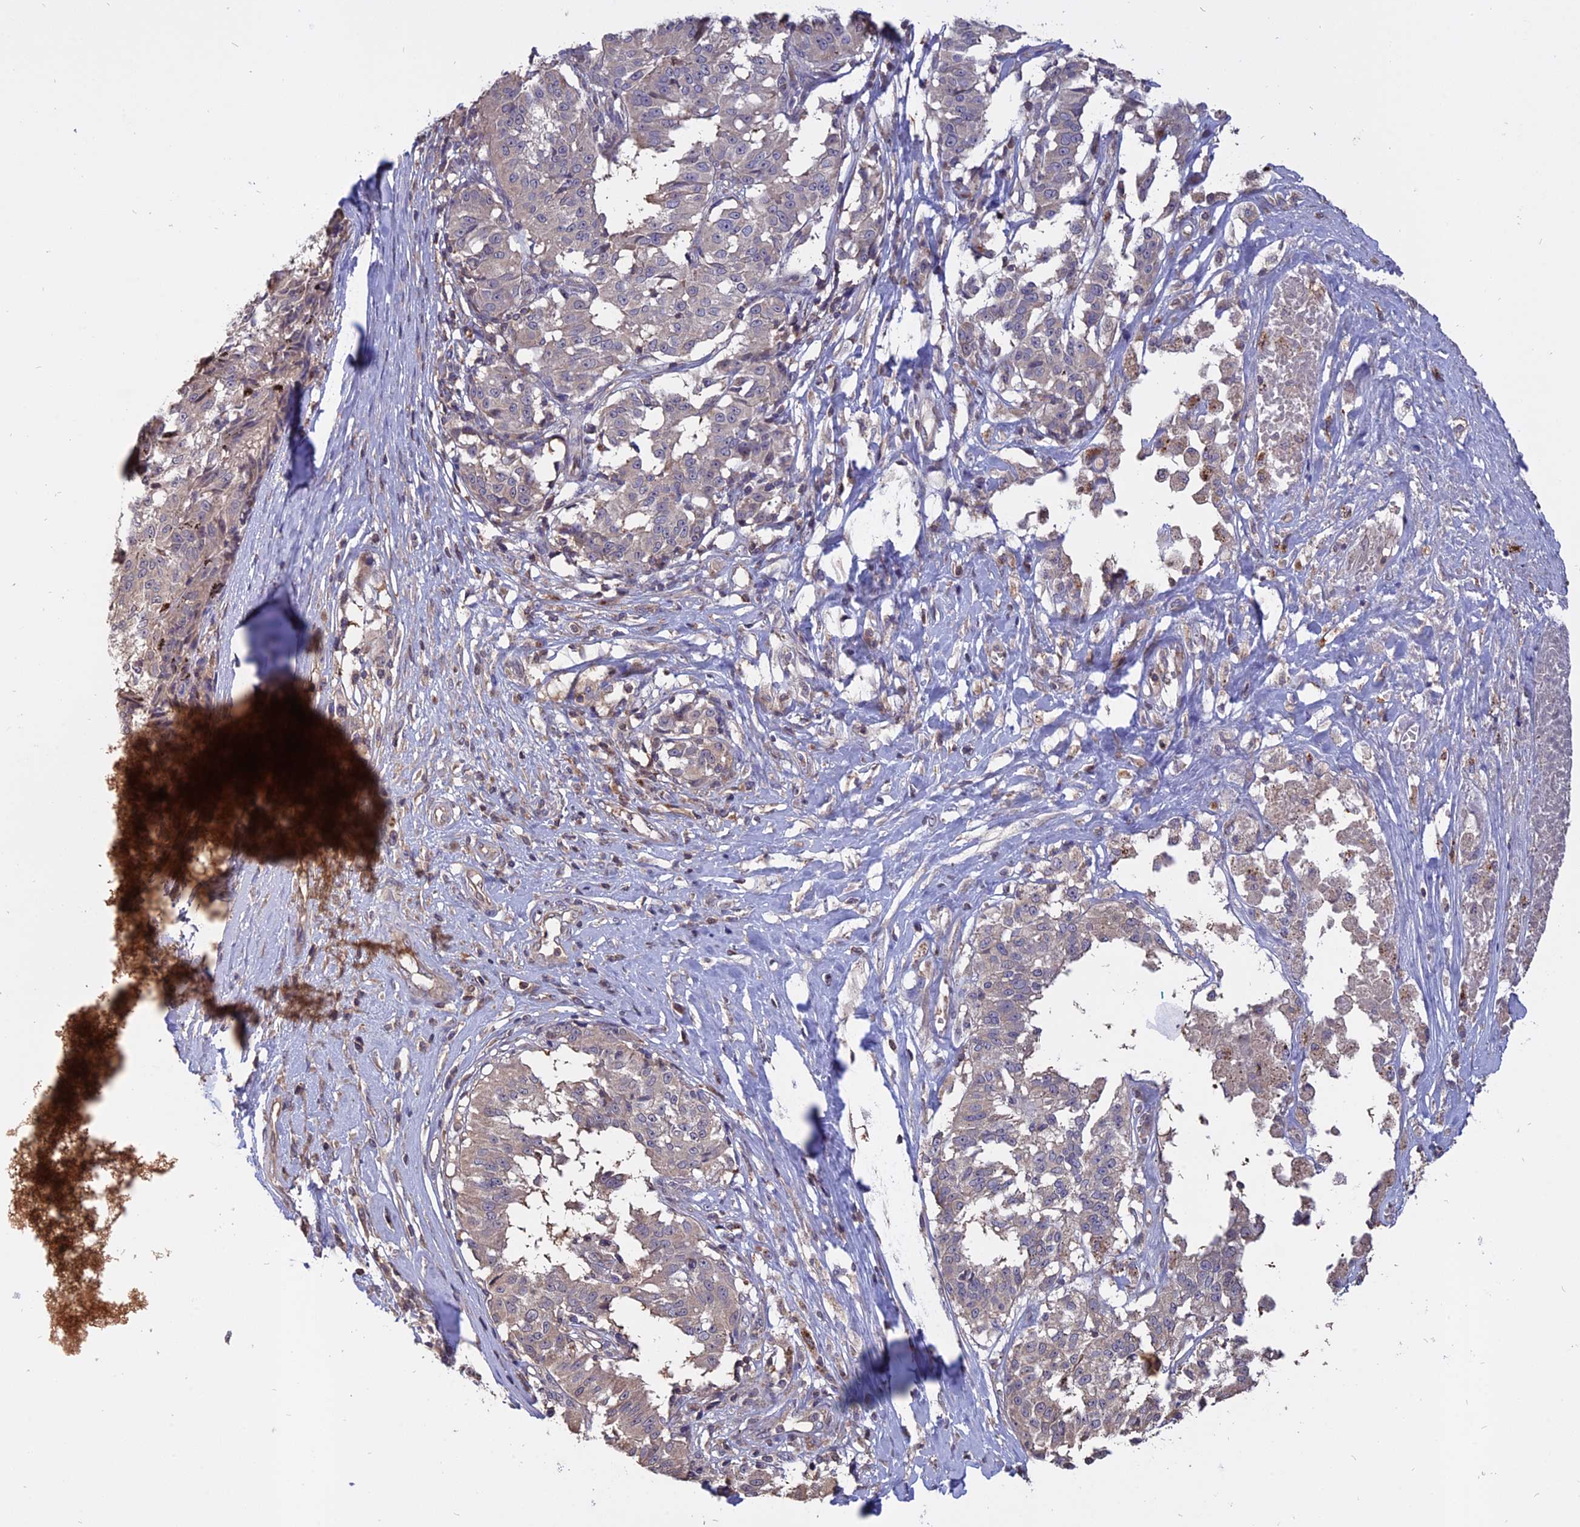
{"staining": {"intensity": "negative", "quantity": "none", "location": "none"}, "tissue": "melanoma", "cell_type": "Tumor cells", "image_type": "cancer", "snomed": [{"axis": "morphology", "description": "Malignant melanoma, NOS"}, {"axis": "topography", "description": "Skin"}], "caption": "High power microscopy histopathology image of an immunohistochemistry (IHC) micrograph of malignant melanoma, revealing no significant expression in tumor cells.", "gene": "CARMIL2", "patient": {"sex": "female", "age": 72}}